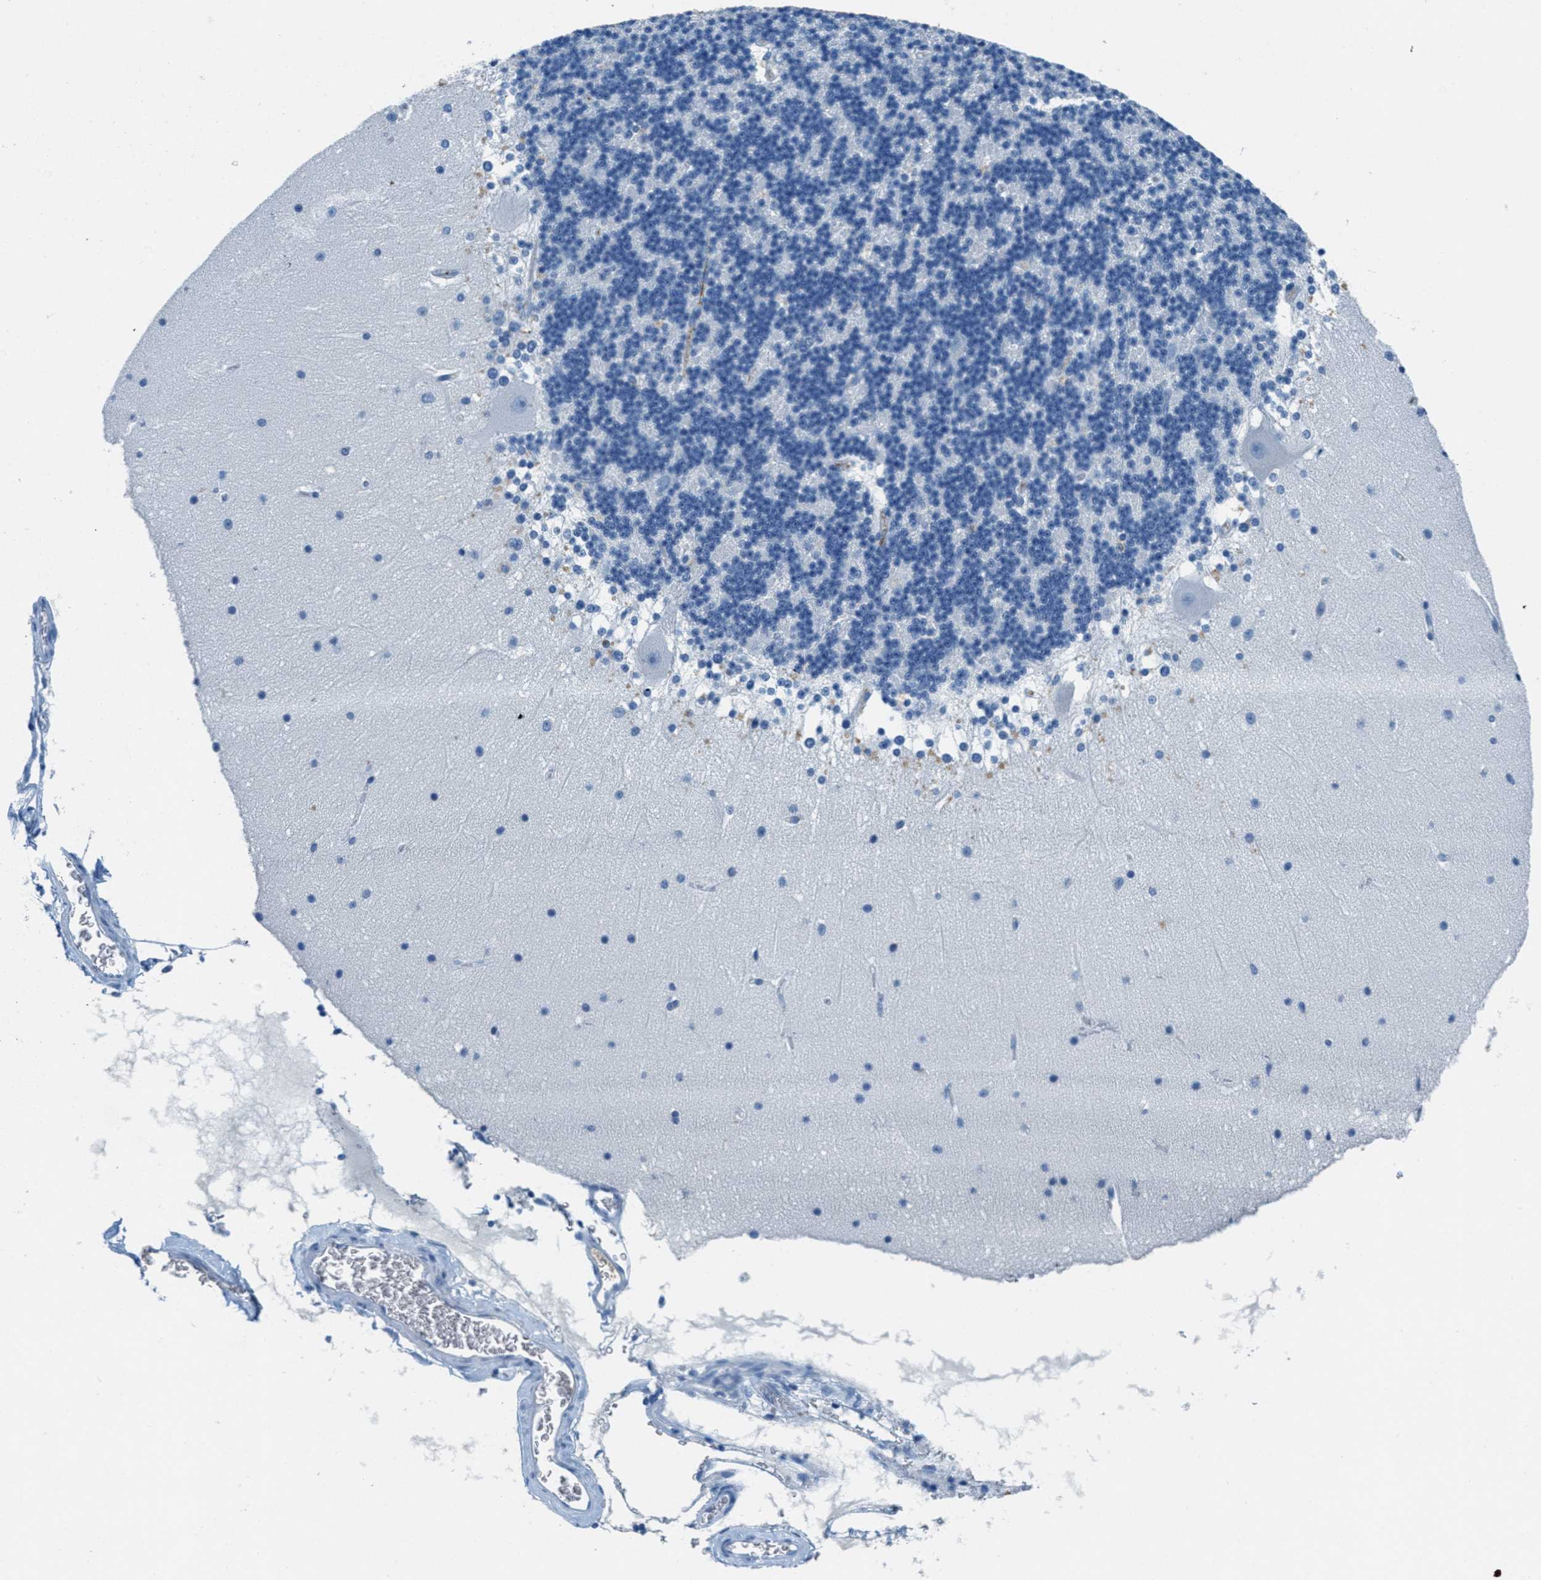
{"staining": {"intensity": "negative", "quantity": "none", "location": "none"}, "tissue": "cerebellum", "cell_type": "Cells in granular layer", "image_type": "normal", "snomed": [{"axis": "morphology", "description": "Normal tissue, NOS"}, {"axis": "topography", "description": "Cerebellum"}], "caption": "The histopathology image displays no staining of cells in granular layer in normal cerebellum.", "gene": "A2M", "patient": {"sex": "female", "age": 19}}